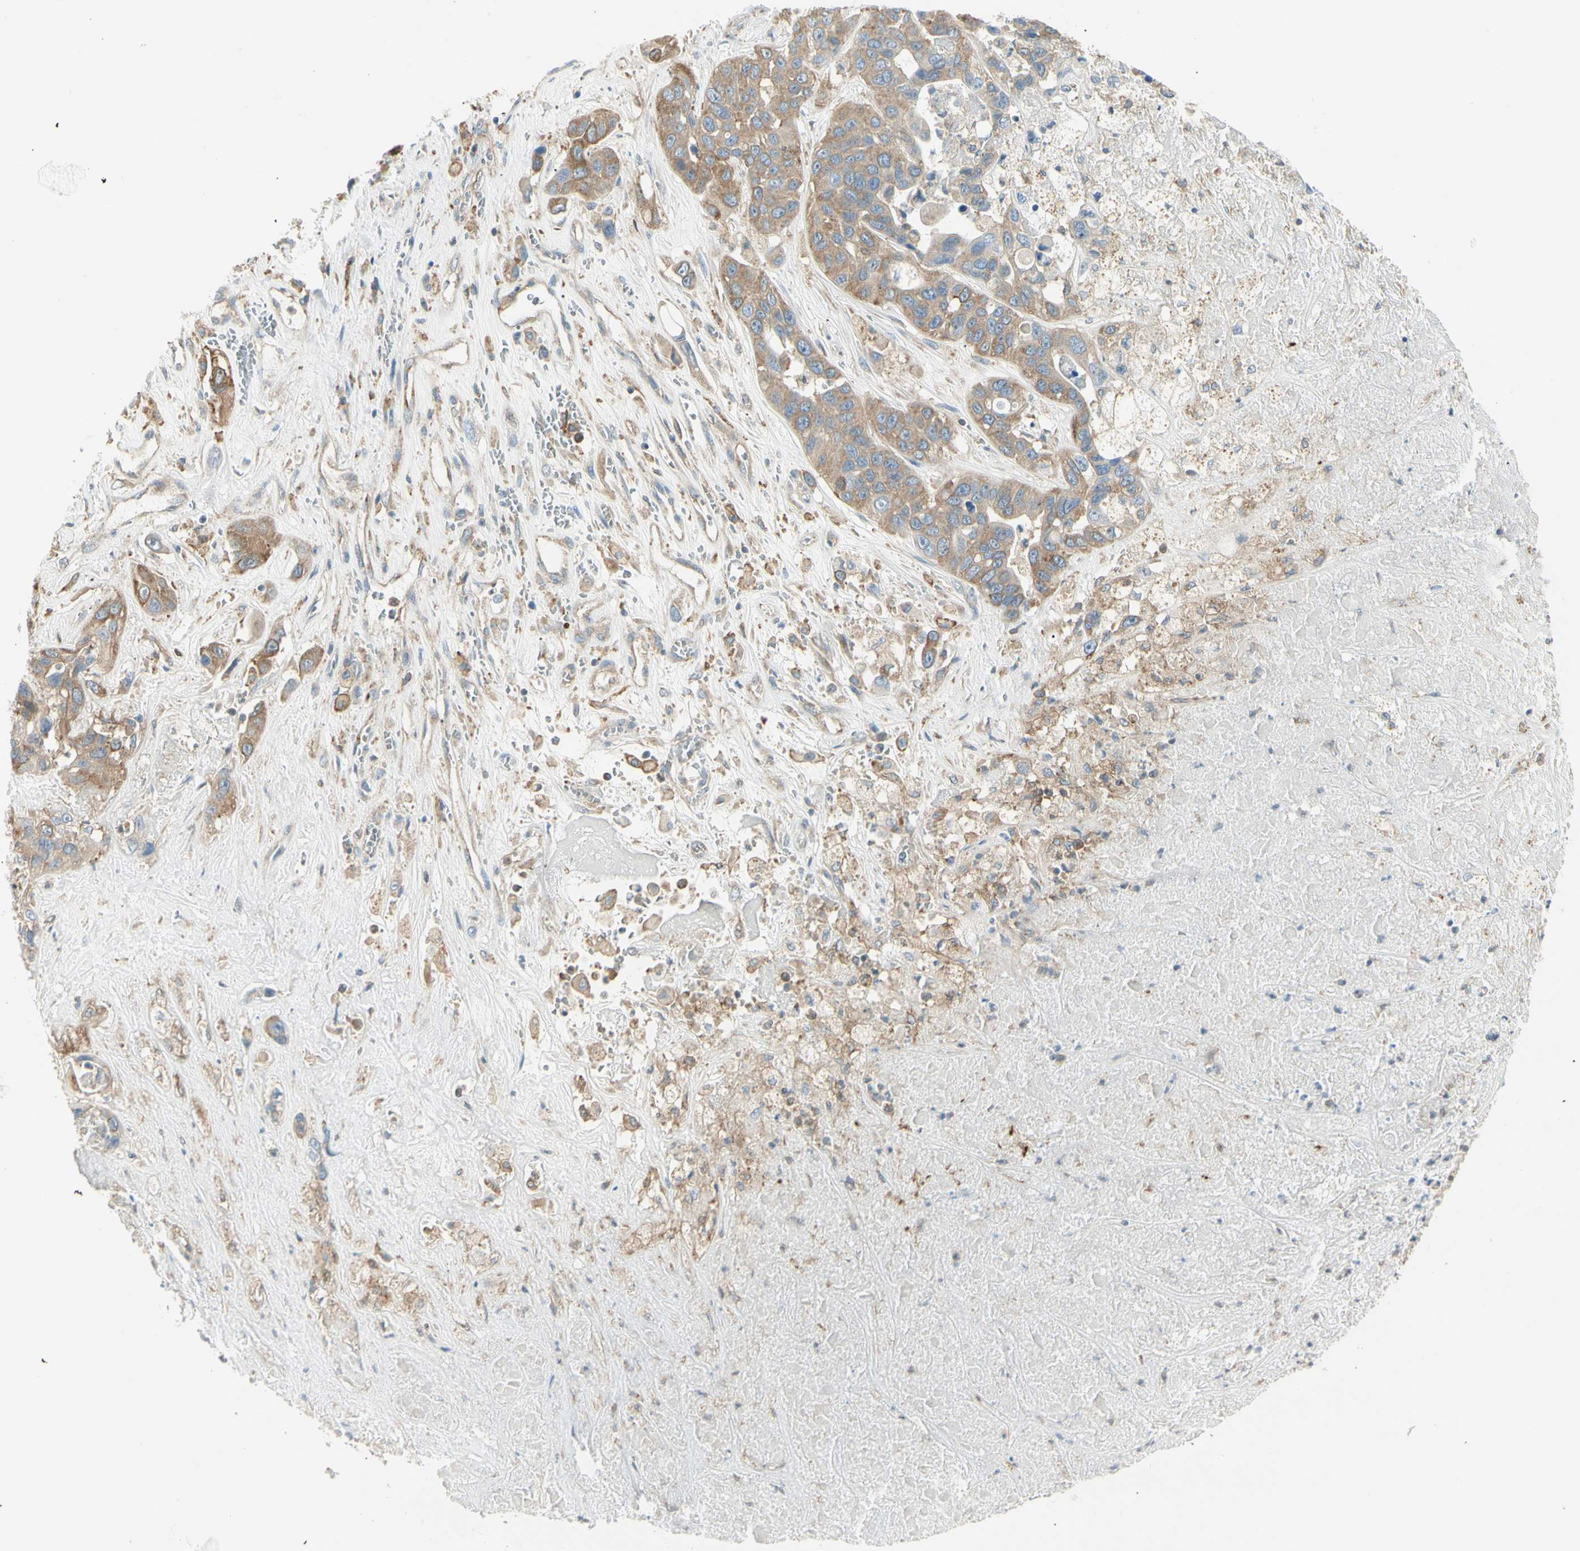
{"staining": {"intensity": "moderate", "quantity": "25%-75%", "location": "cytoplasmic/membranous"}, "tissue": "liver cancer", "cell_type": "Tumor cells", "image_type": "cancer", "snomed": [{"axis": "morphology", "description": "Cholangiocarcinoma"}, {"axis": "topography", "description": "Liver"}], "caption": "This is a photomicrograph of IHC staining of liver cancer (cholangiocarcinoma), which shows moderate positivity in the cytoplasmic/membranous of tumor cells.", "gene": "AGFG1", "patient": {"sex": "female", "age": 52}}